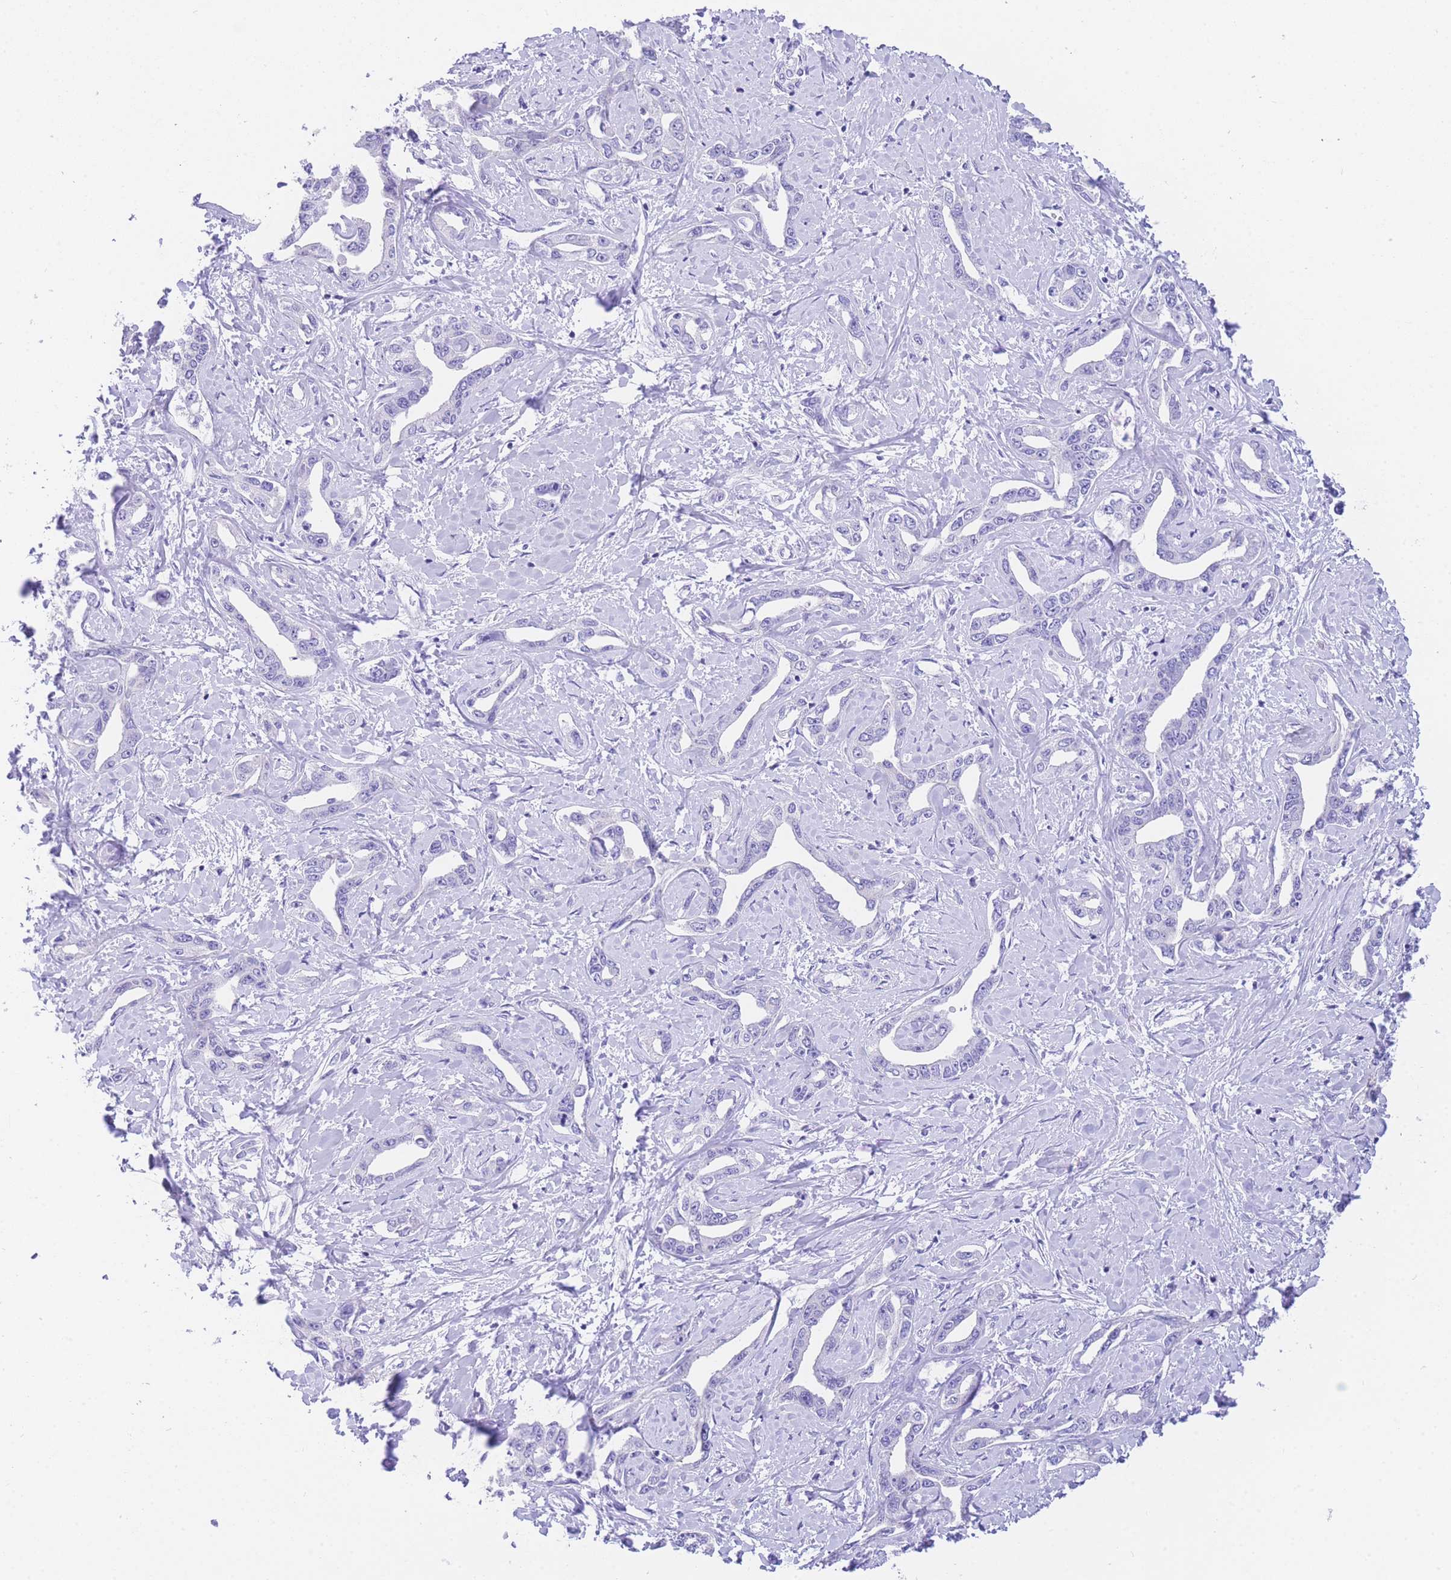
{"staining": {"intensity": "negative", "quantity": "none", "location": "none"}, "tissue": "liver cancer", "cell_type": "Tumor cells", "image_type": "cancer", "snomed": [{"axis": "morphology", "description": "Cholangiocarcinoma"}, {"axis": "topography", "description": "Liver"}], "caption": "Immunohistochemistry of liver cancer reveals no staining in tumor cells.", "gene": "TIFAB", "patient": {"sex": "male", "age": 59}}